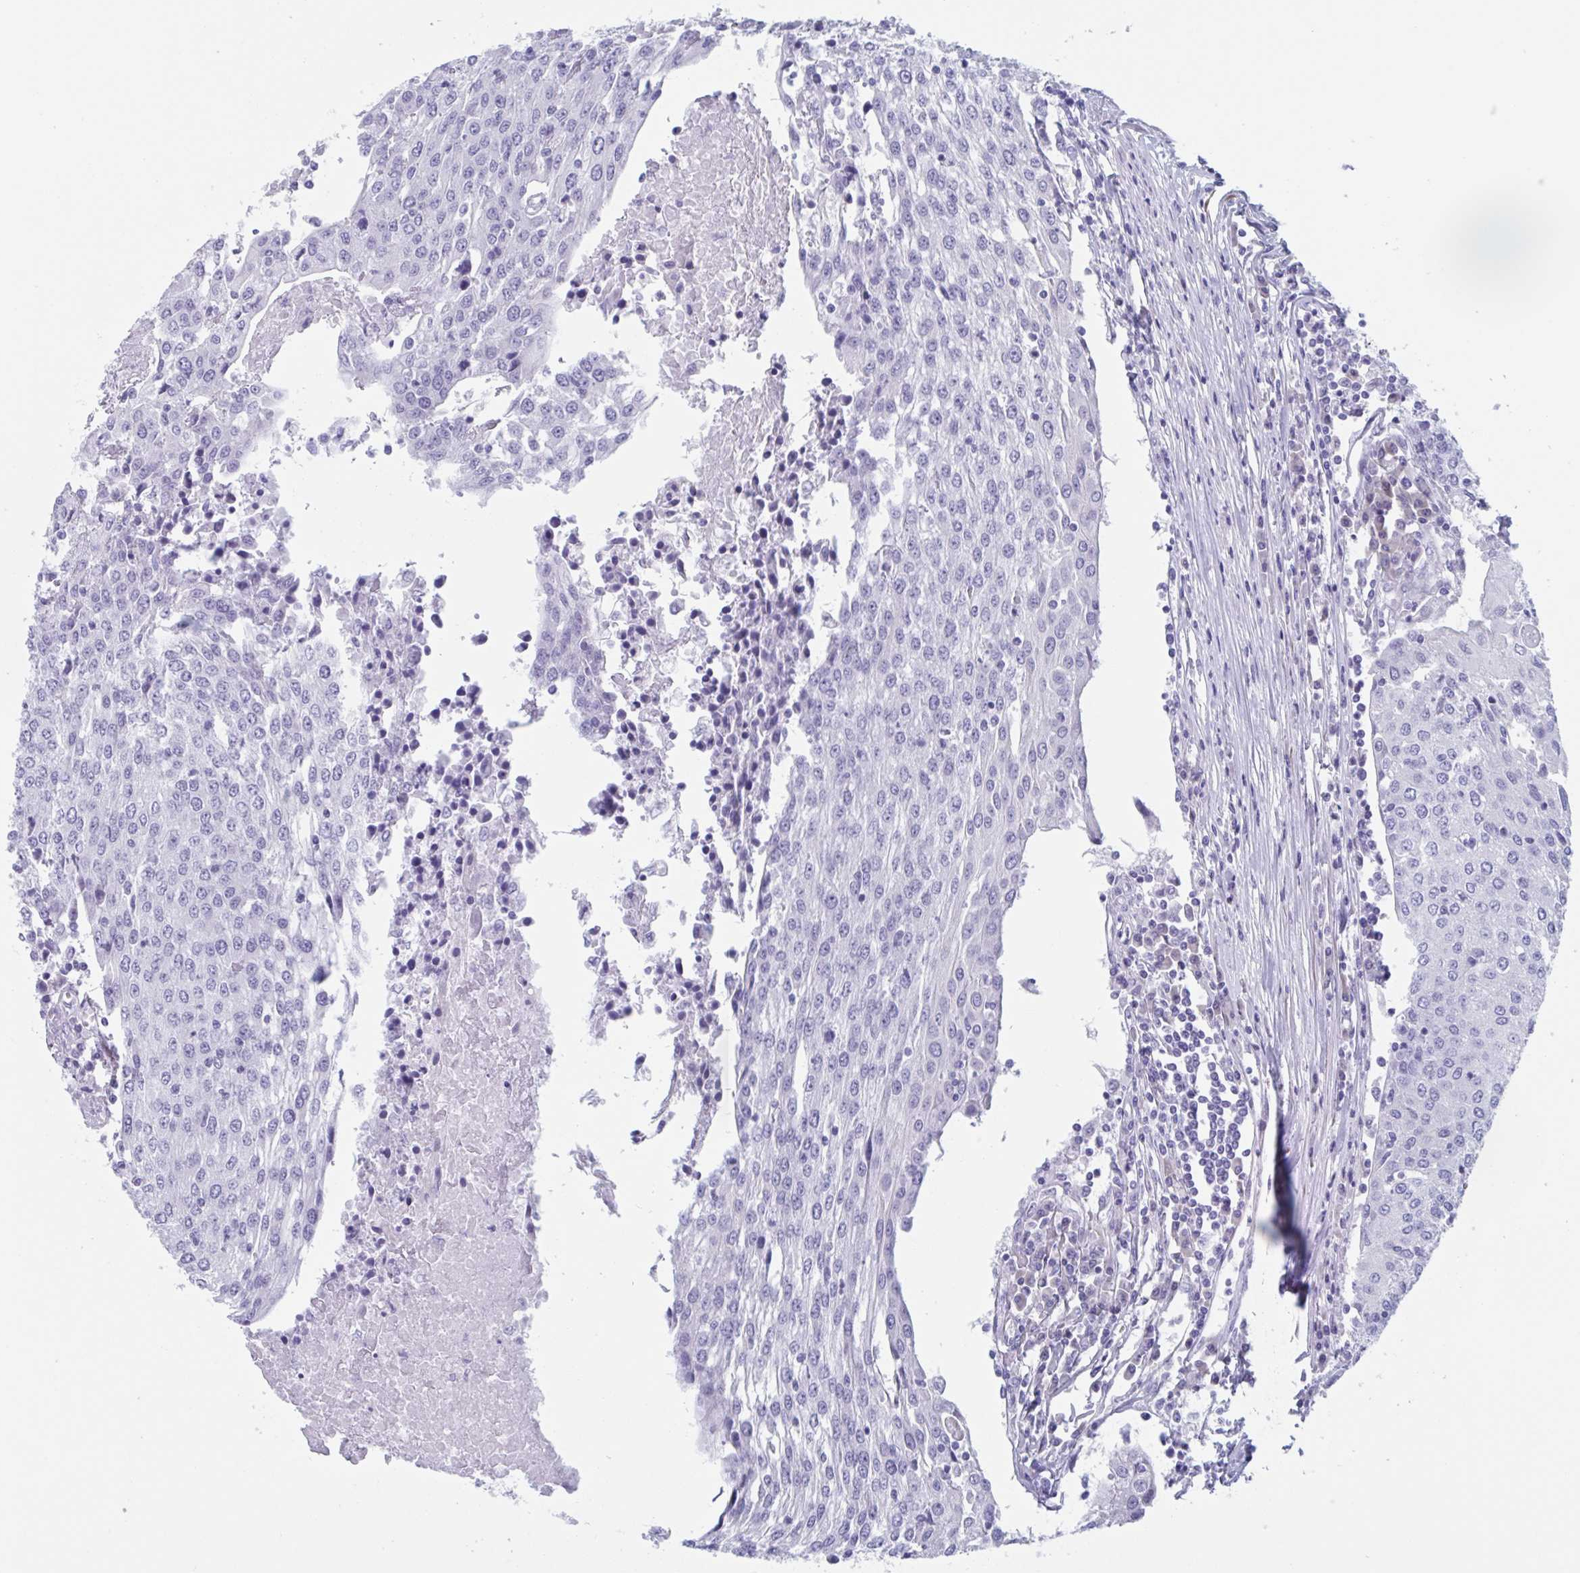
{"staining": {"intensity": "negative", "quantity": "none", "location": "none"}, "tissue": "urothelial cancer", "cell_type": "Tumor cells", "image_type": "cancer", "snomed": [{"axis": "morphology", "description": "Urothelial carcinoma, High grade"}, {"axis": "topography", "description": "Urinary bladder"}], "caption": "A photomicrograph of human urothelial cancer is negative for staining in tumor cells.", "gene": "HSD11B2", "patient": {"sex": "female", "age": 85}}